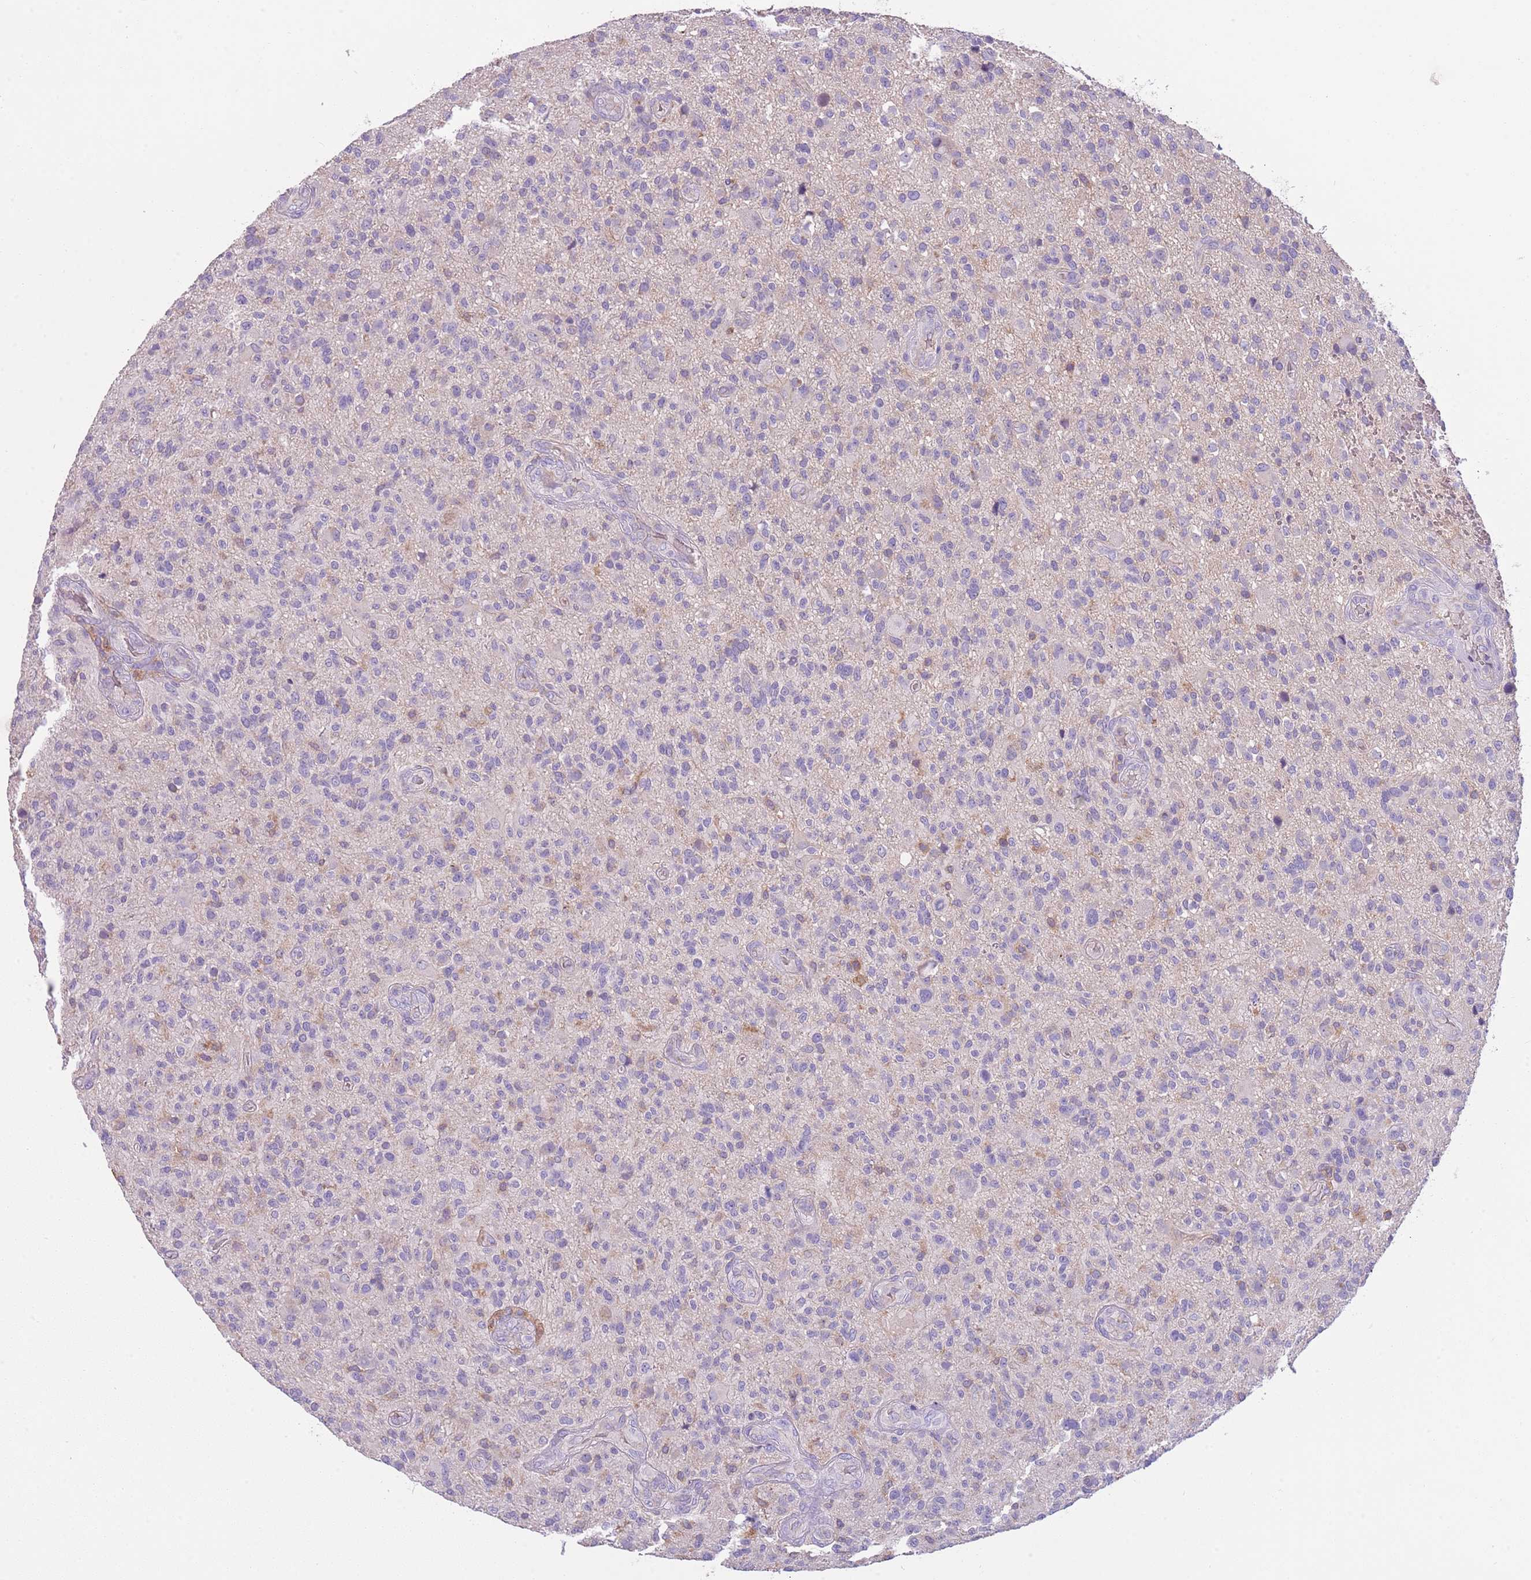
{"staining": {"intensity": "negative", "quantity": "none", "location": "none"}, "tissue": "glioma", "cell_type": "Tumor cells", "image_type": "cancer", "snomed": [{"axis": "morphology", "description": "Glioma, malignant, High grade"}, {"axis": "topography", "description": "Brain"}], "caption": "This micrograph is of malignant glioma (high-grade) stained with immunohistochemistry to label a protein in brown with the nuclei are counter-stained blue. There is no staining in tumor cells.", "gene": "HES3", "patient": {"sex": "male", "age": 47}}